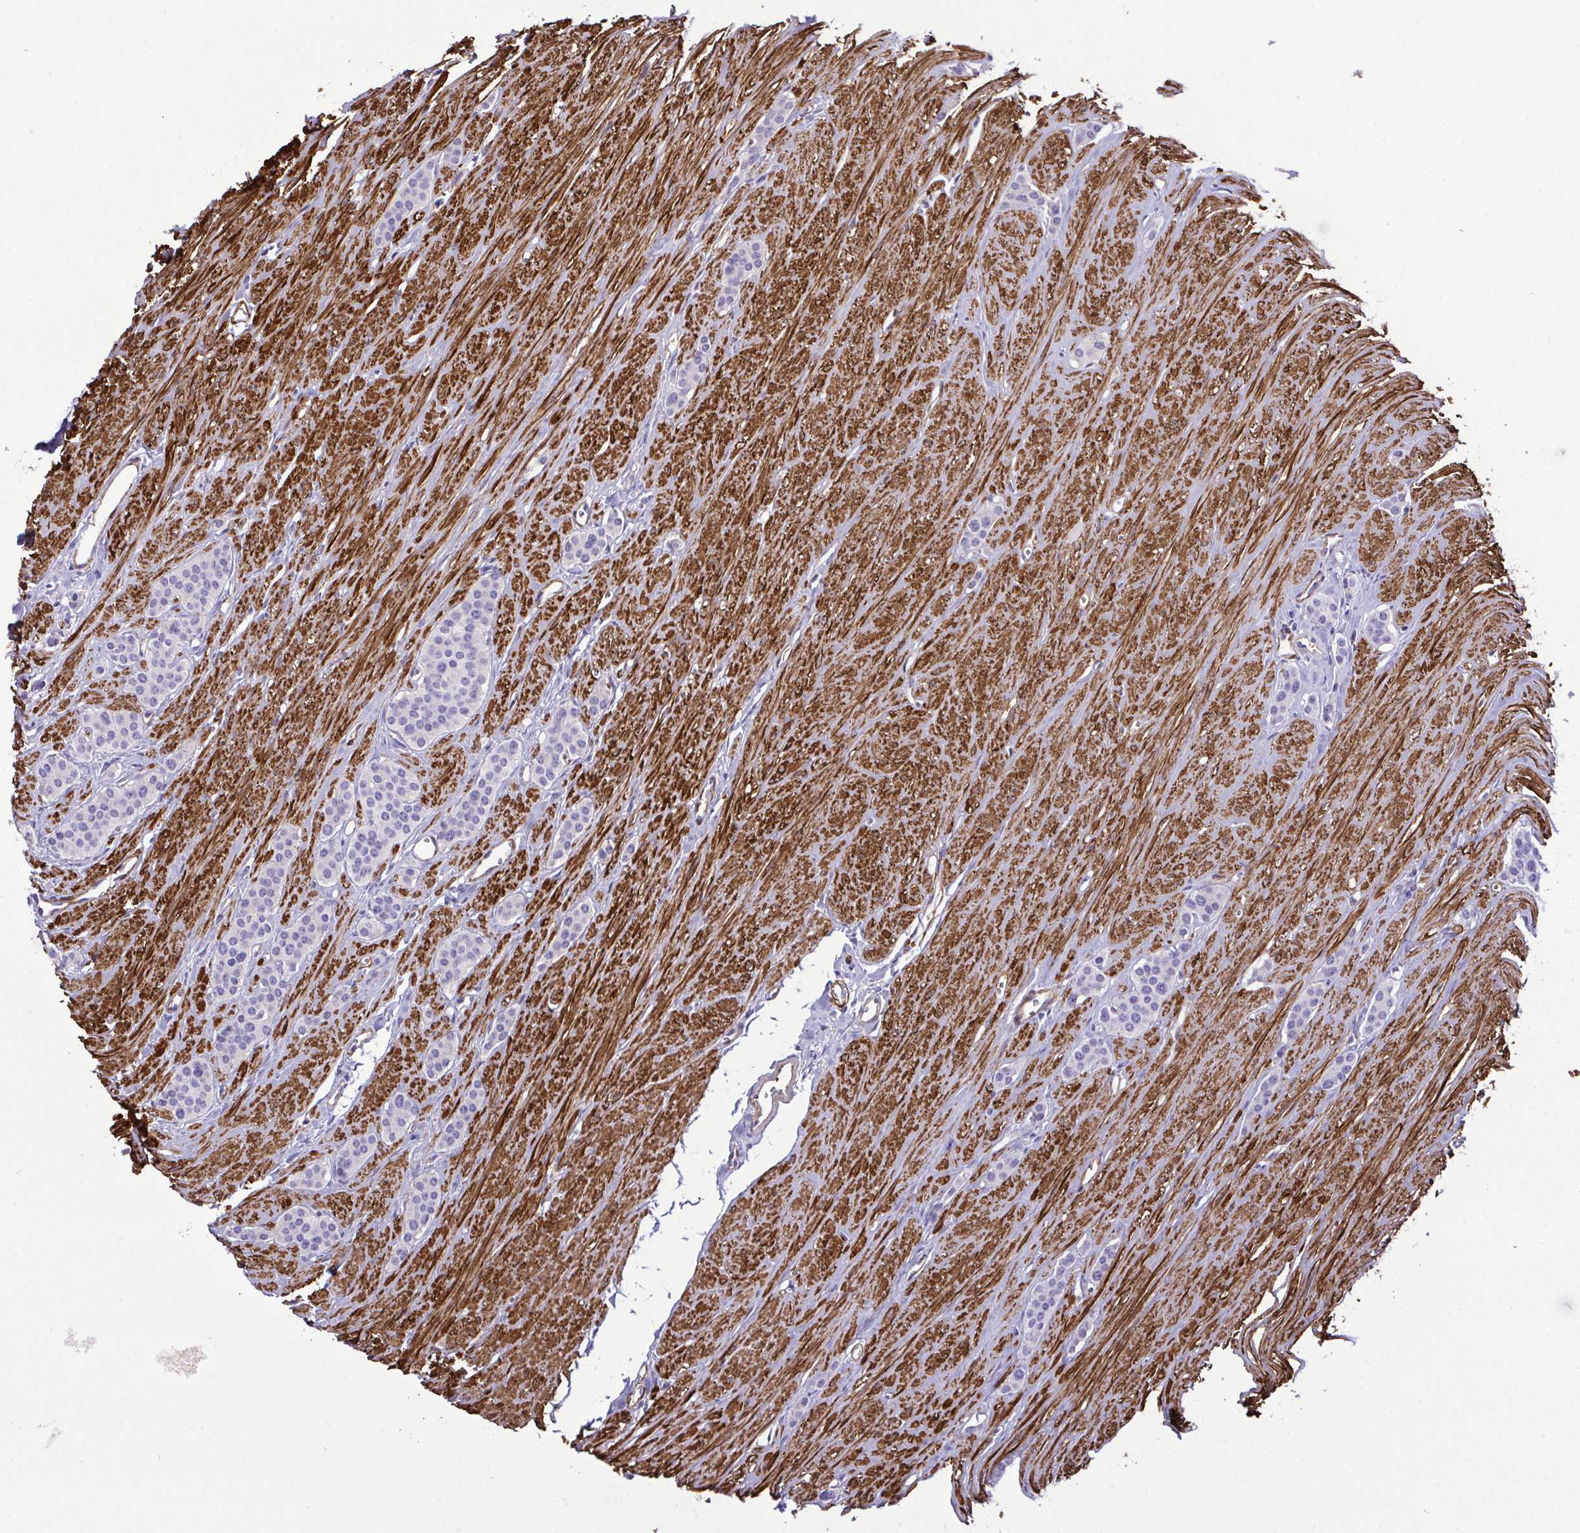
{"staining": {"intensity": "negative", "quantity": "none", "location": "none"}, "tissue": "carcinoid", "cell_type": "Tumor cells", "image_type": "cancer", "snomed": [{"axis": "morphology", "description": "Carcinoid, malignant, NOS"}, {"axis": "topography", "description": "Small intestine"}], "caption": "A high-resolution photomicrograph shows immunohistochemistry (IHC) staining of carcinoid (malignant), which exhibits no significant expression in tumor cells.", "gene": "SYNPO2L", "patient": {"sex": "male", "age": 60}}